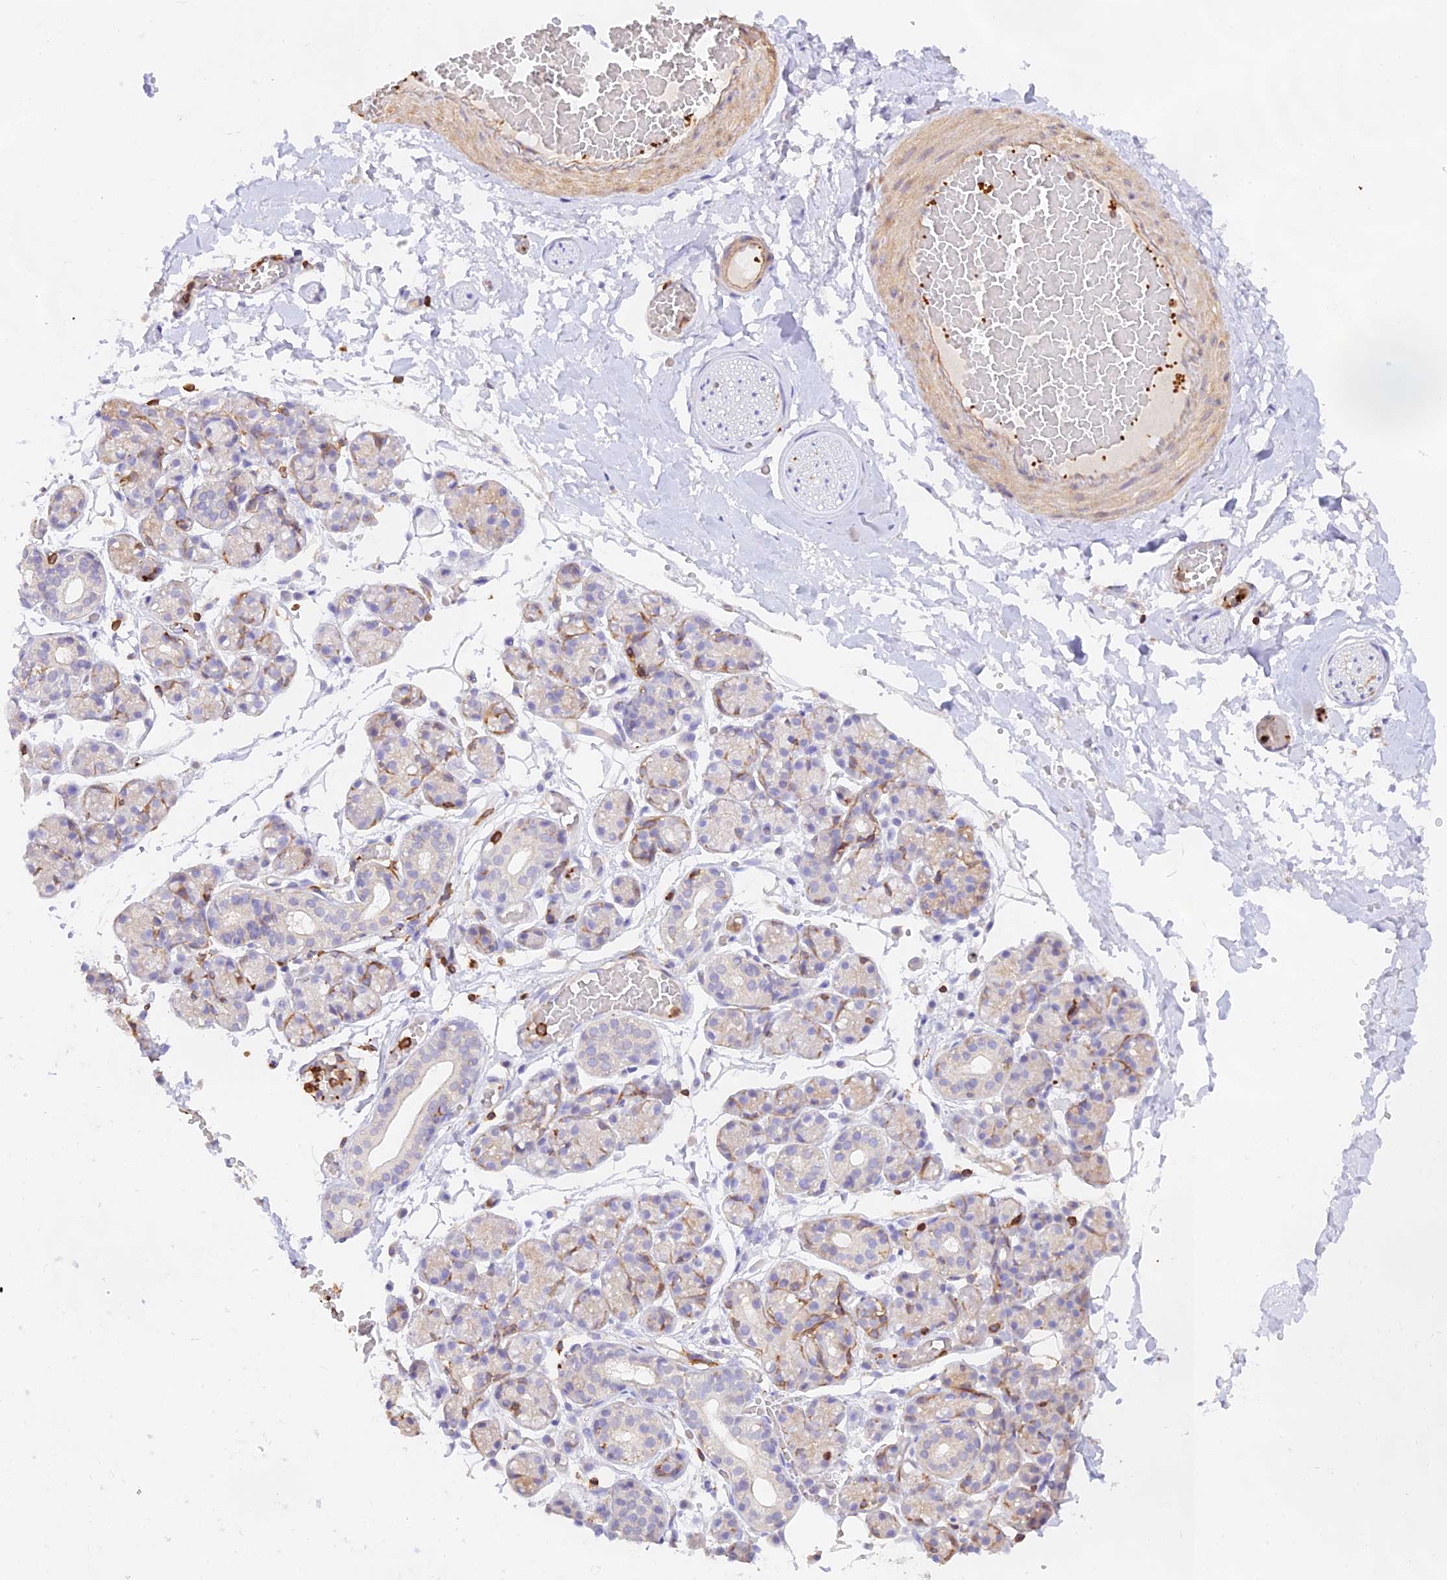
{"staining": {"intensity": "negative", "quantity": "none", "location": "none"}, "tissue": "salivary gland", "cell_type": "Glandular cells", "image_type": "normal", "snomed": [{"axis": "morphology", "description": "Normal tissue, NOS"}, {"axis": "topography", "description": "Salivary gland"}], "caption": "Immunohistochemistry (IHC) micrograph of unremarkable salivary gland stained for a protein (brown), which shows no staining in glandular cells. (Immunohistochemistry (IHC), brightfield microscopy, high magnification).", "gene": "DENND1C", "patient": {"sex": "male", "age": 63}}